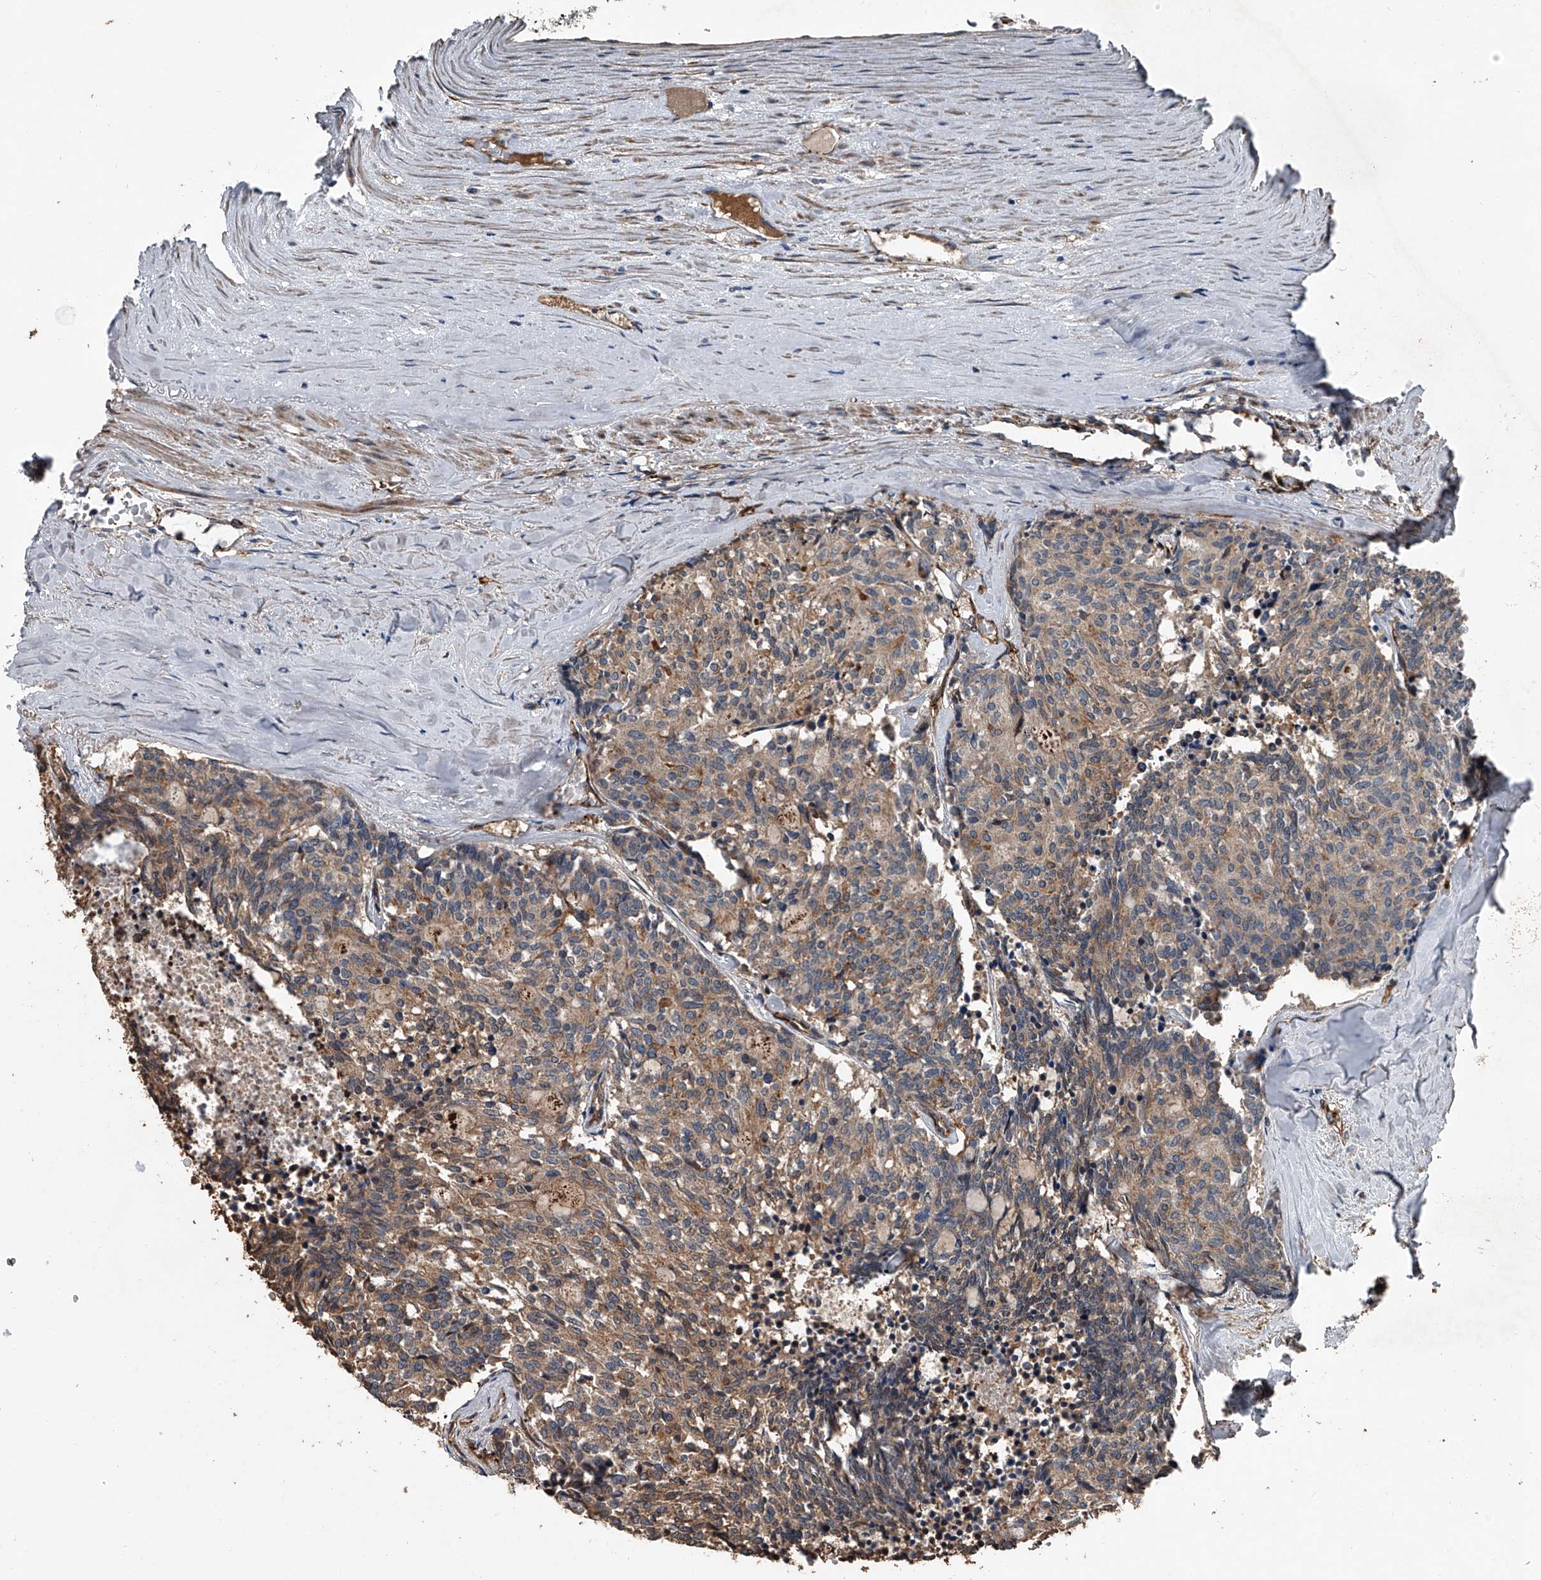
{"staining": {"intensity": "moderate", "quantity": ">75%", "location": "cytoplasmic/membranous"}, "tissue": "carcinoid", "cell_type": "Tumor cells", "image_type": "cancer", "snomed": [{"axis": "morphology", "description": "Carcinoid, malignant, NOS"}, {"axis": "topography", "description": "Pancreas"}], "caption": "Immunohistochemical staining of carcinoid reveals moderate cytoplasmic/membranous protein expression in approximately >75% of tumor cells.", "gene": "LDLRAD2", "patient": {"sex": "female", "age": 54}}